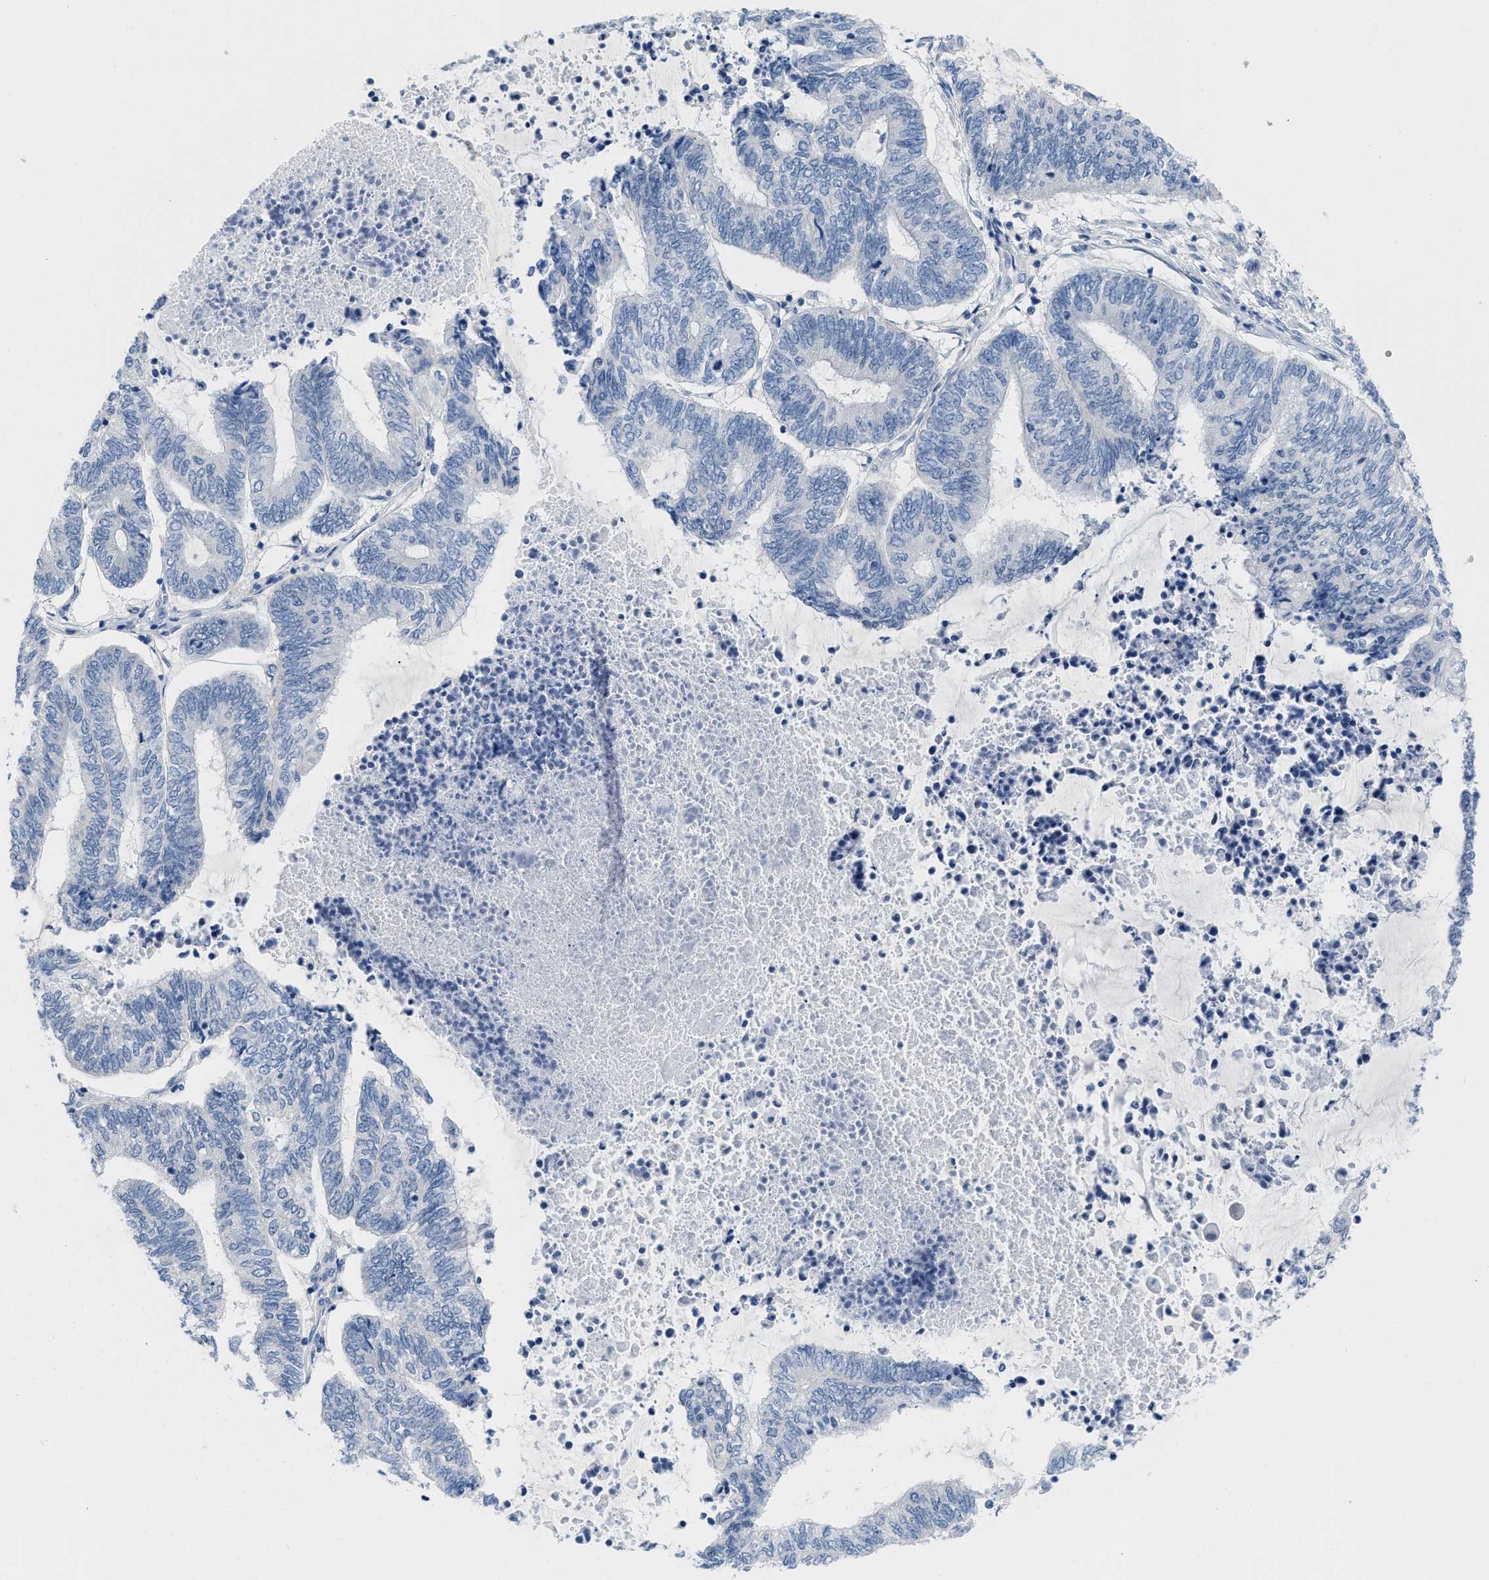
{"staining": {"intensity": "negative", "quantity": "none", "location": "none"}, "tissue": "endometrial cancer", "cell_type": "Tumor cells", "image_type": "cancer", "snomed": [{"axis": "morphology", "description": "Adenocarcinoma, NOS"}, {"axis": "topography", "description": "Uterus"}, {"axis": "topography", "description": "Endometrium"}], "caption": "Tumor cells show no significant positivity in endometrial cancer (adenocarcinoma).", "gene": "PYY", "patient": {"sex": "female", "age": 70}}